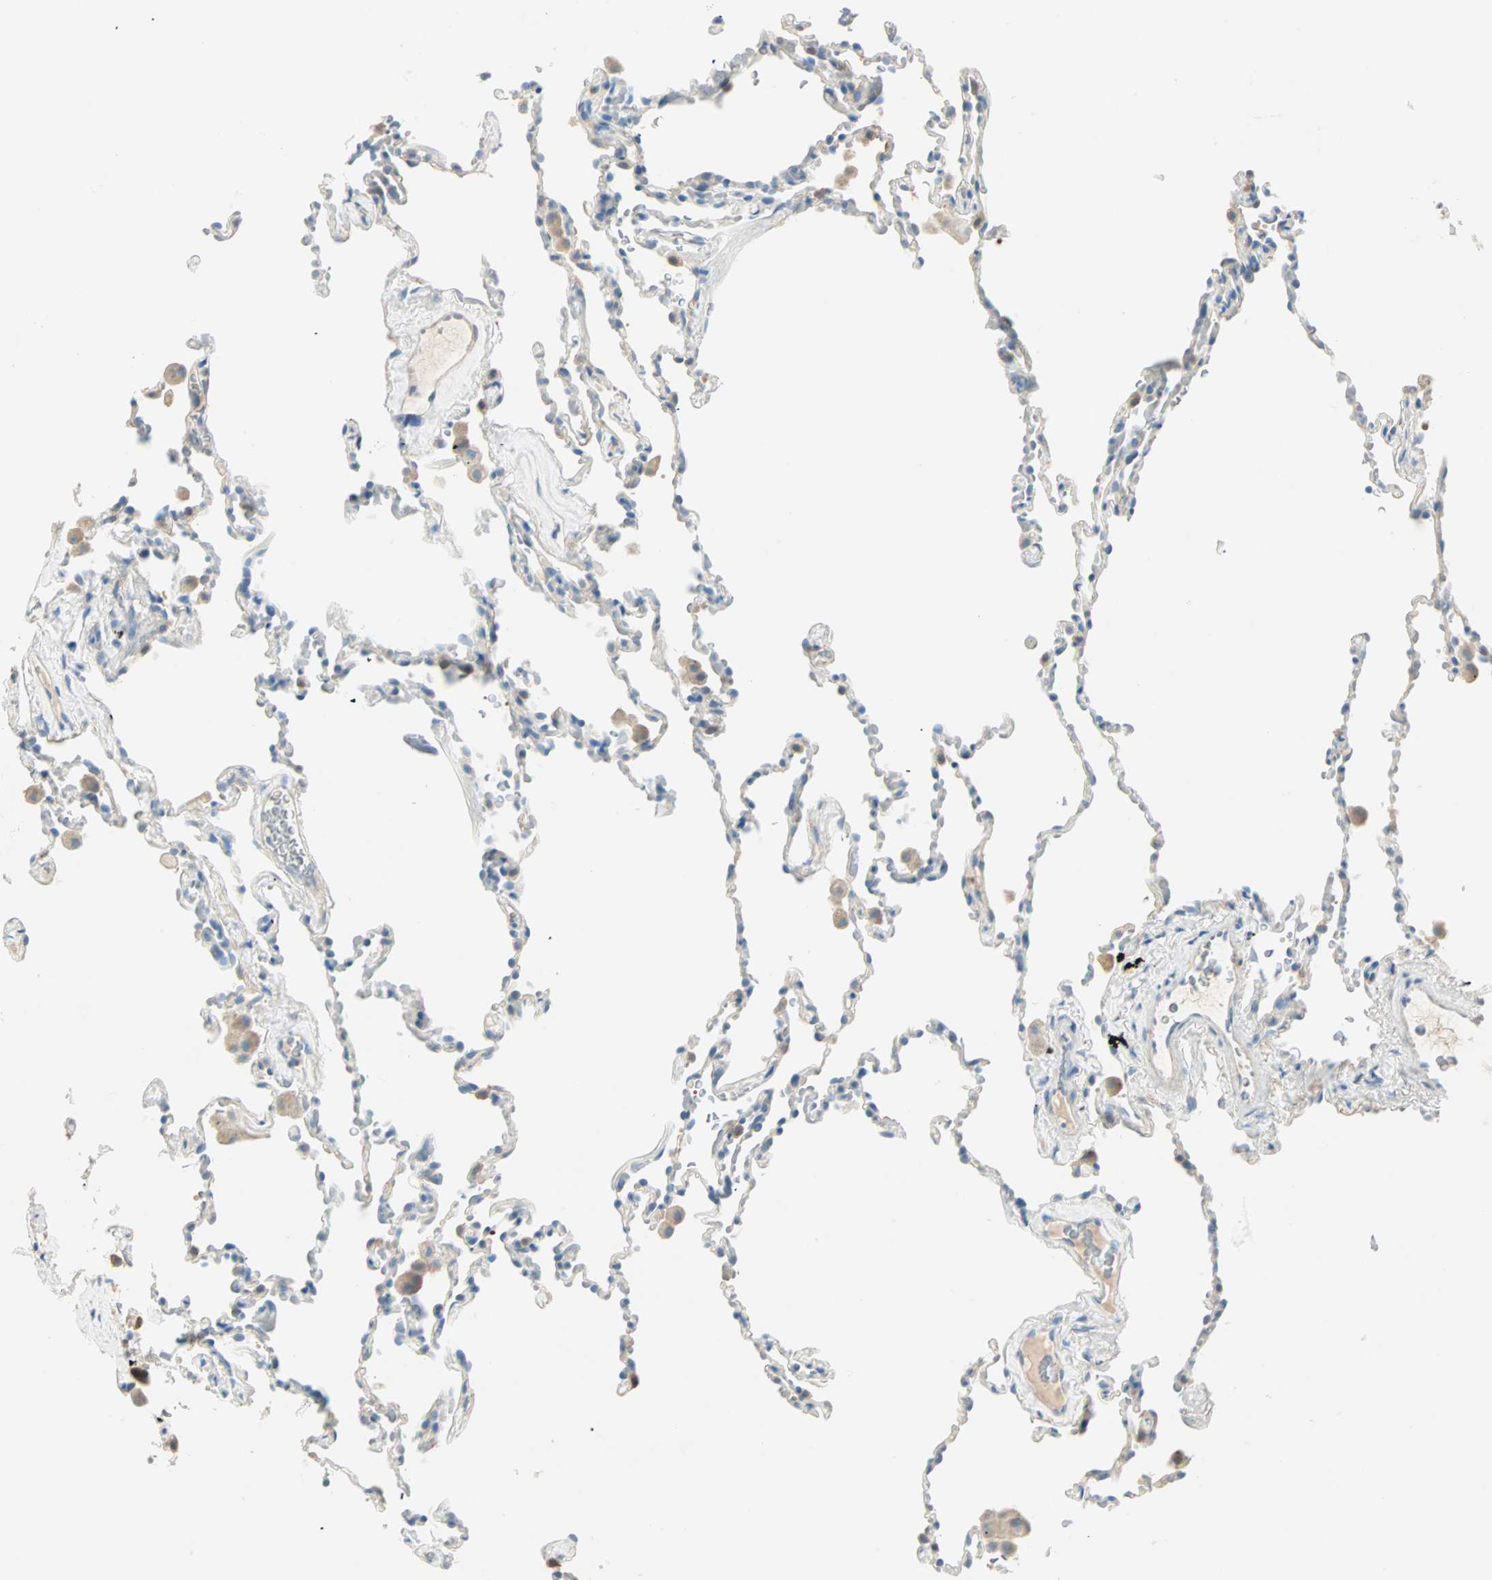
{"staining": {"intensity": "negative", "quantity": "none", "location": "none"}, "tissue": "lung", "cell_type": "Alveolar cells", "image_type": "normal", "snomed": [{"axis": "morphology", "description": "Normal tissue, NOS"}, {"axis": "morphology", "description": "Soft tissue tumor metastatic"}, {"axis": "topography", "description": "Lung"}], "caption": "The image reveals no staining of alveolar cells in benign lung.", "gene": "ATF6", "patient": {"sex": "male", "age": 59}}